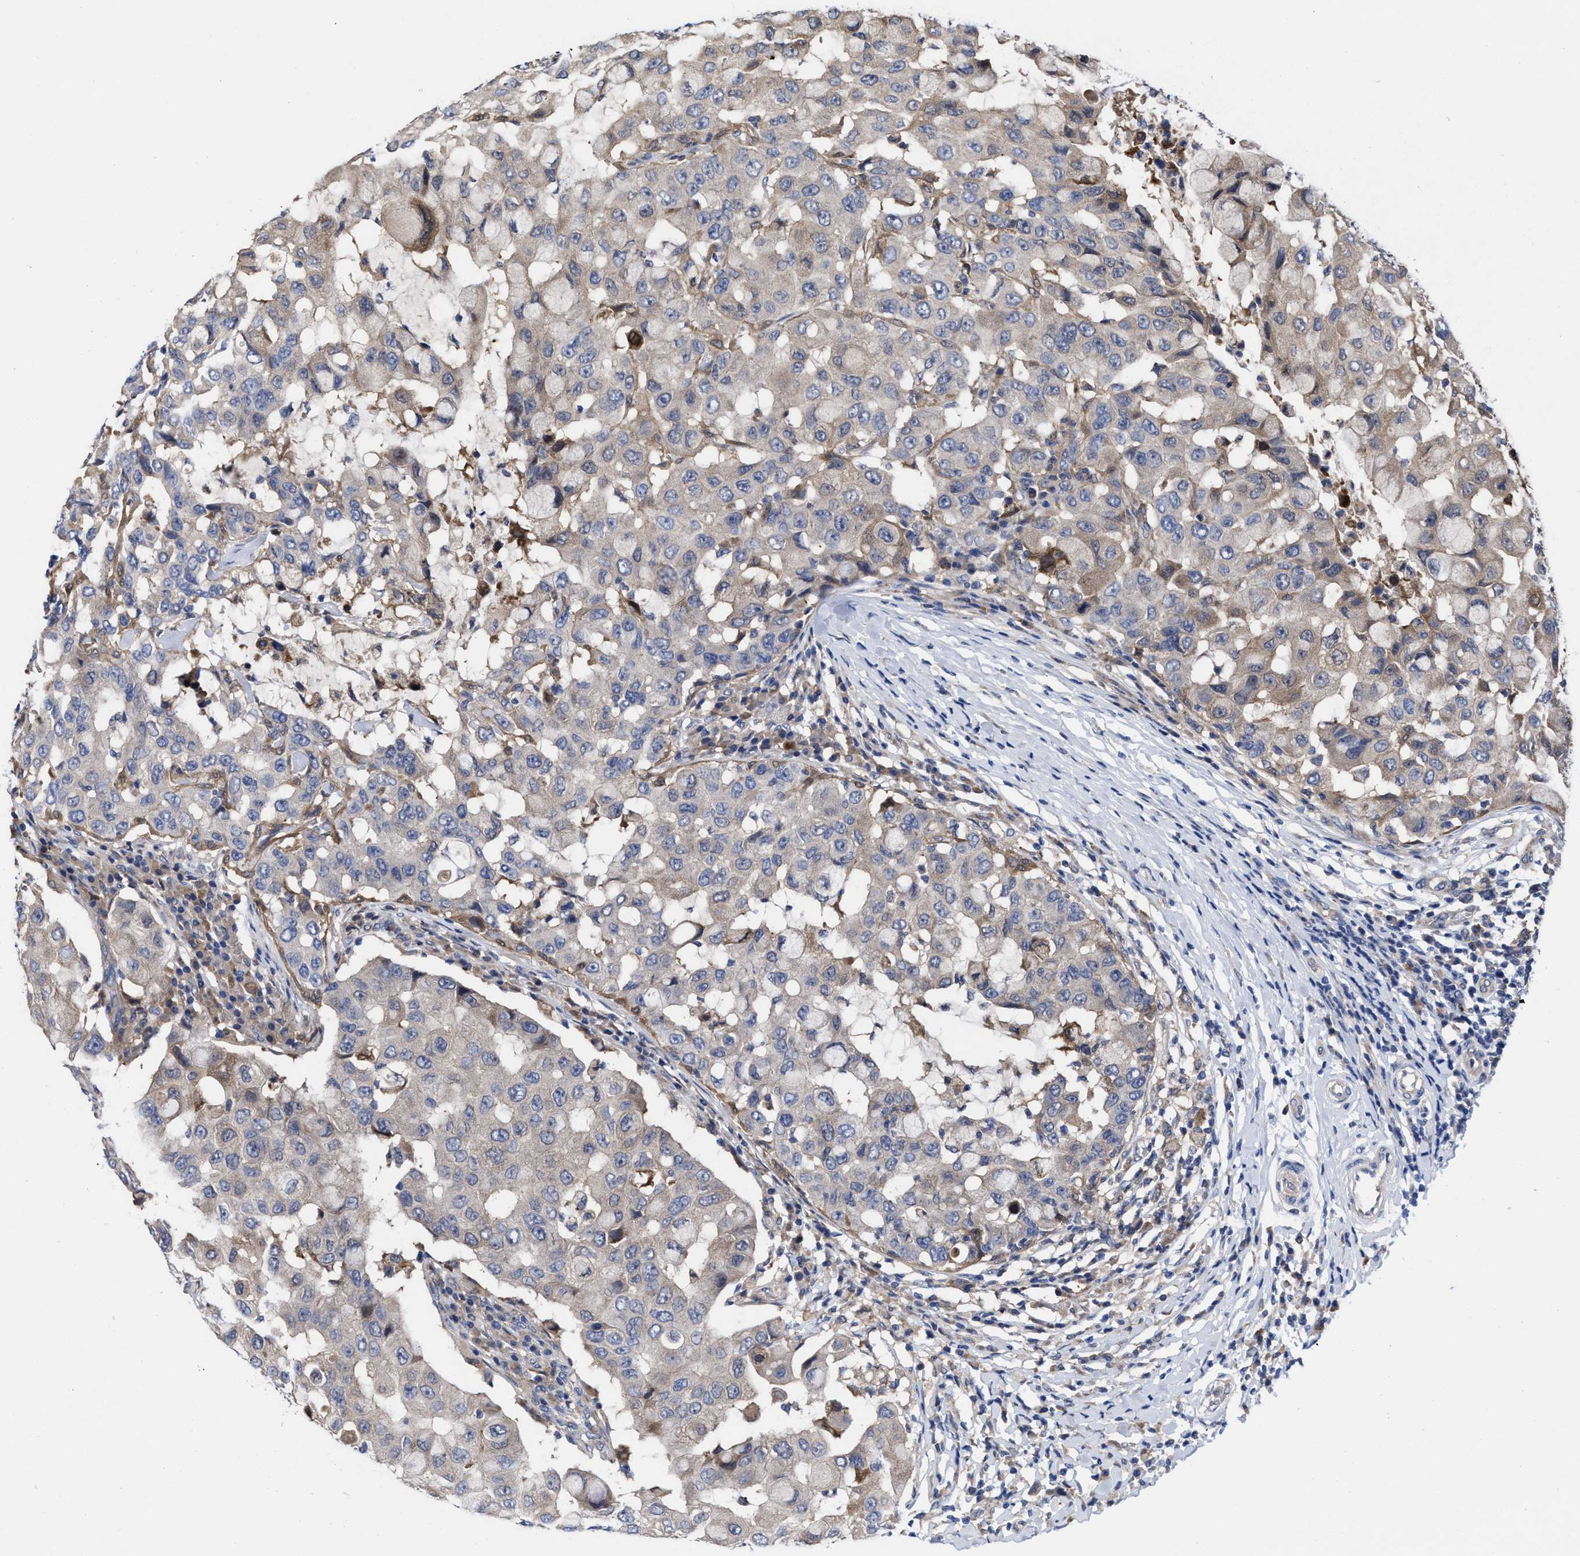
{"staining": {"intensity": "weak", "quantity": ">75%", "location": "cytoplasmic/membranous"}, "tissue": "breast cancer", "cell_type": "Tumor cells", "image_type": "cancer", "snomed": [{"axis": "morphology", "description": "Duct carcinoma"}, {"axis": "topography", "description": "Breast"}], "caption": "Brown immunohistochemical staining in breast cancer shows weak cytoplasmic/membranous positivity in approximately >75% of tumor cells.", "gene": "TXNDC17", "patient": {"sex": "female", "age": 27}}